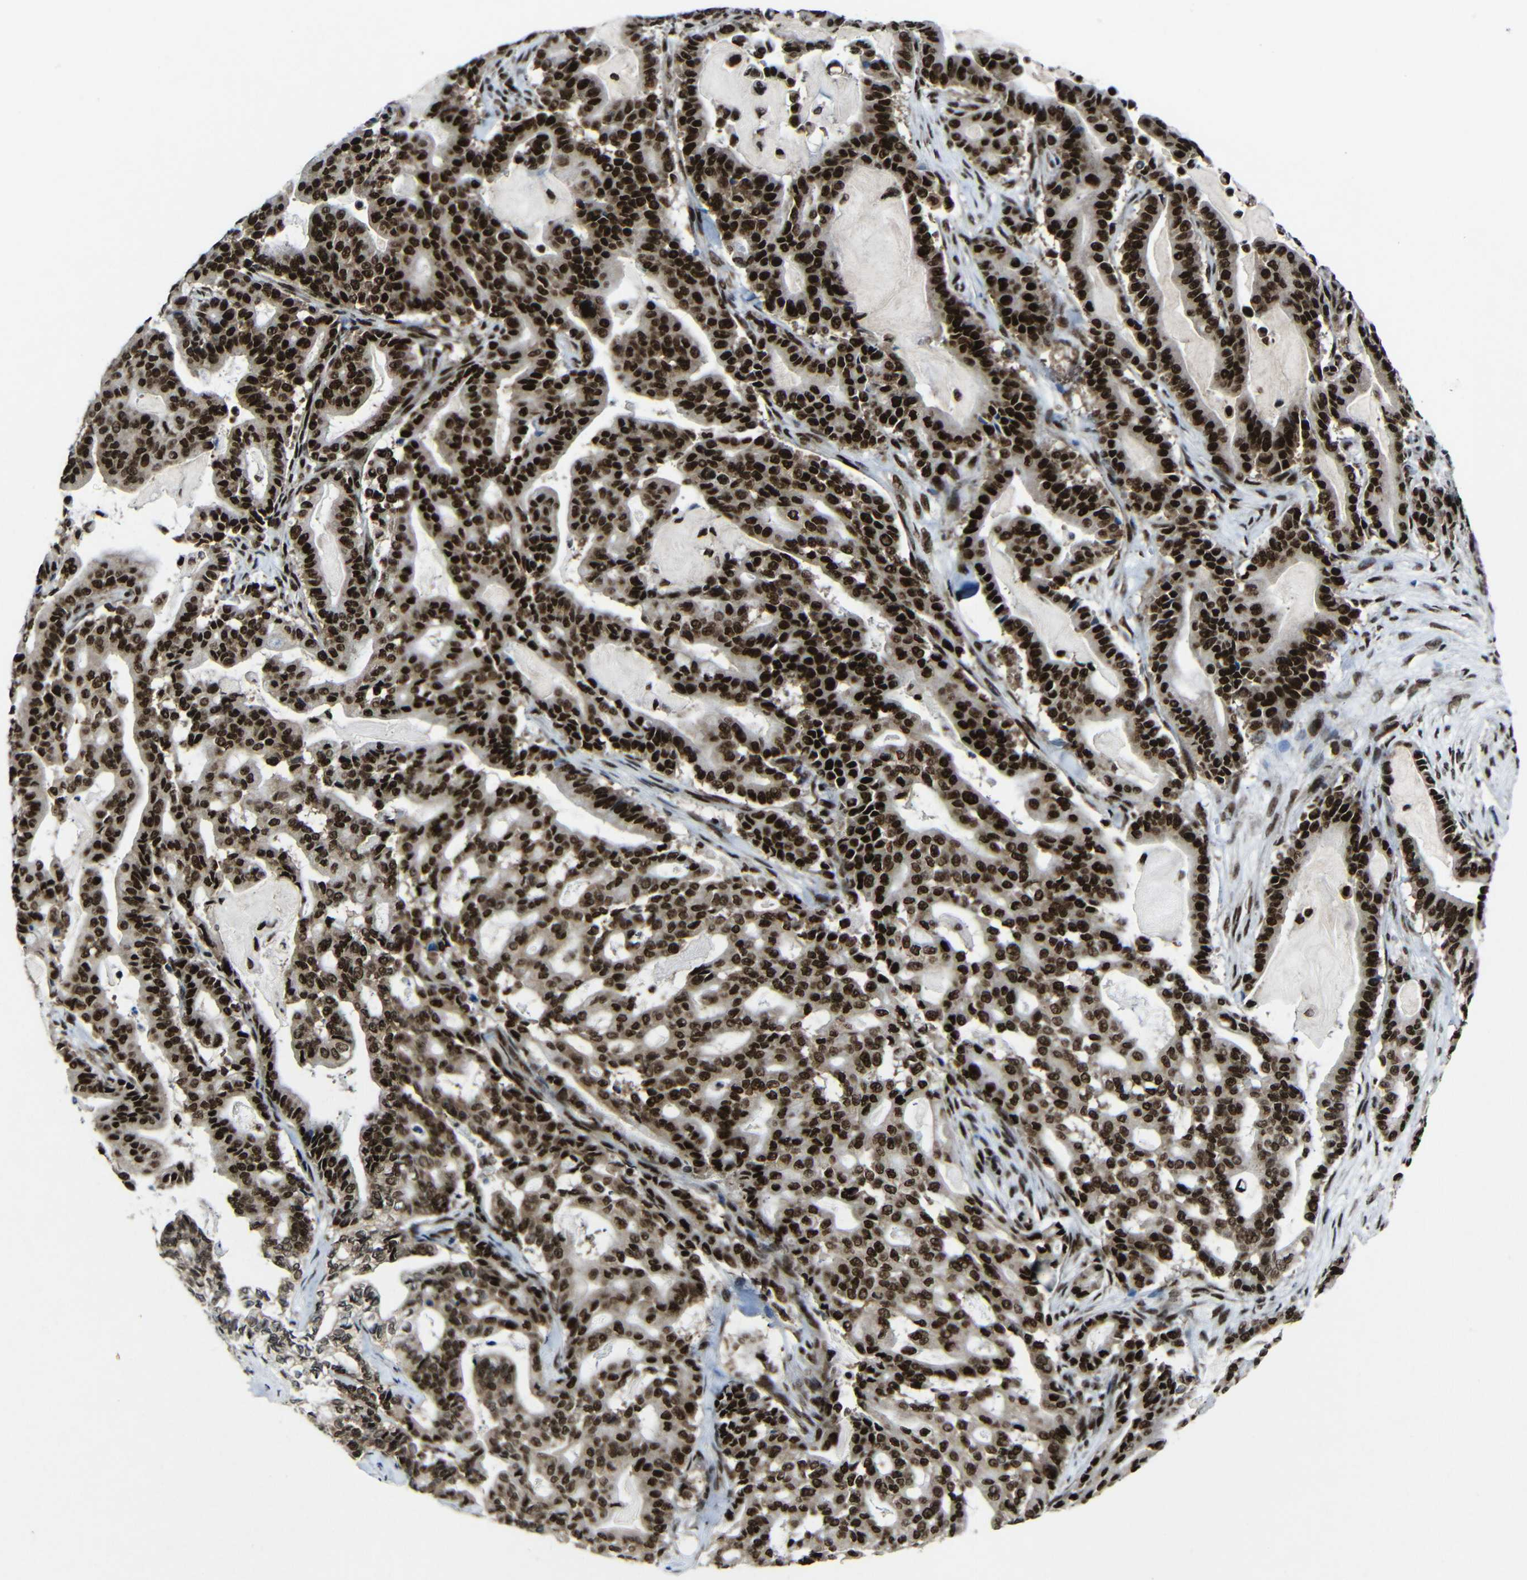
{"staining": {"intensity": "strong", "quantity": ">75%", "location": "nuclear"}, "tissue": "pancreatic cancer", "cell_type": "Tumor cells", "image_type": "cancer", "snomed": [{"axis": "morphology", "description": "Adenocarcinoma, NOS"}, {"axis": "topography", "description": "Pancreas"}], "caption": "Immunohistochemistry micrograph of human adenocarcinoma (pancreatic) stained for a protein (brown), which demonstrates high levels of strong nuclear expression in approximately >75% of tumor cells.", "gene": "PTBP1", "patient": {"sex": "male", "age": 63}}